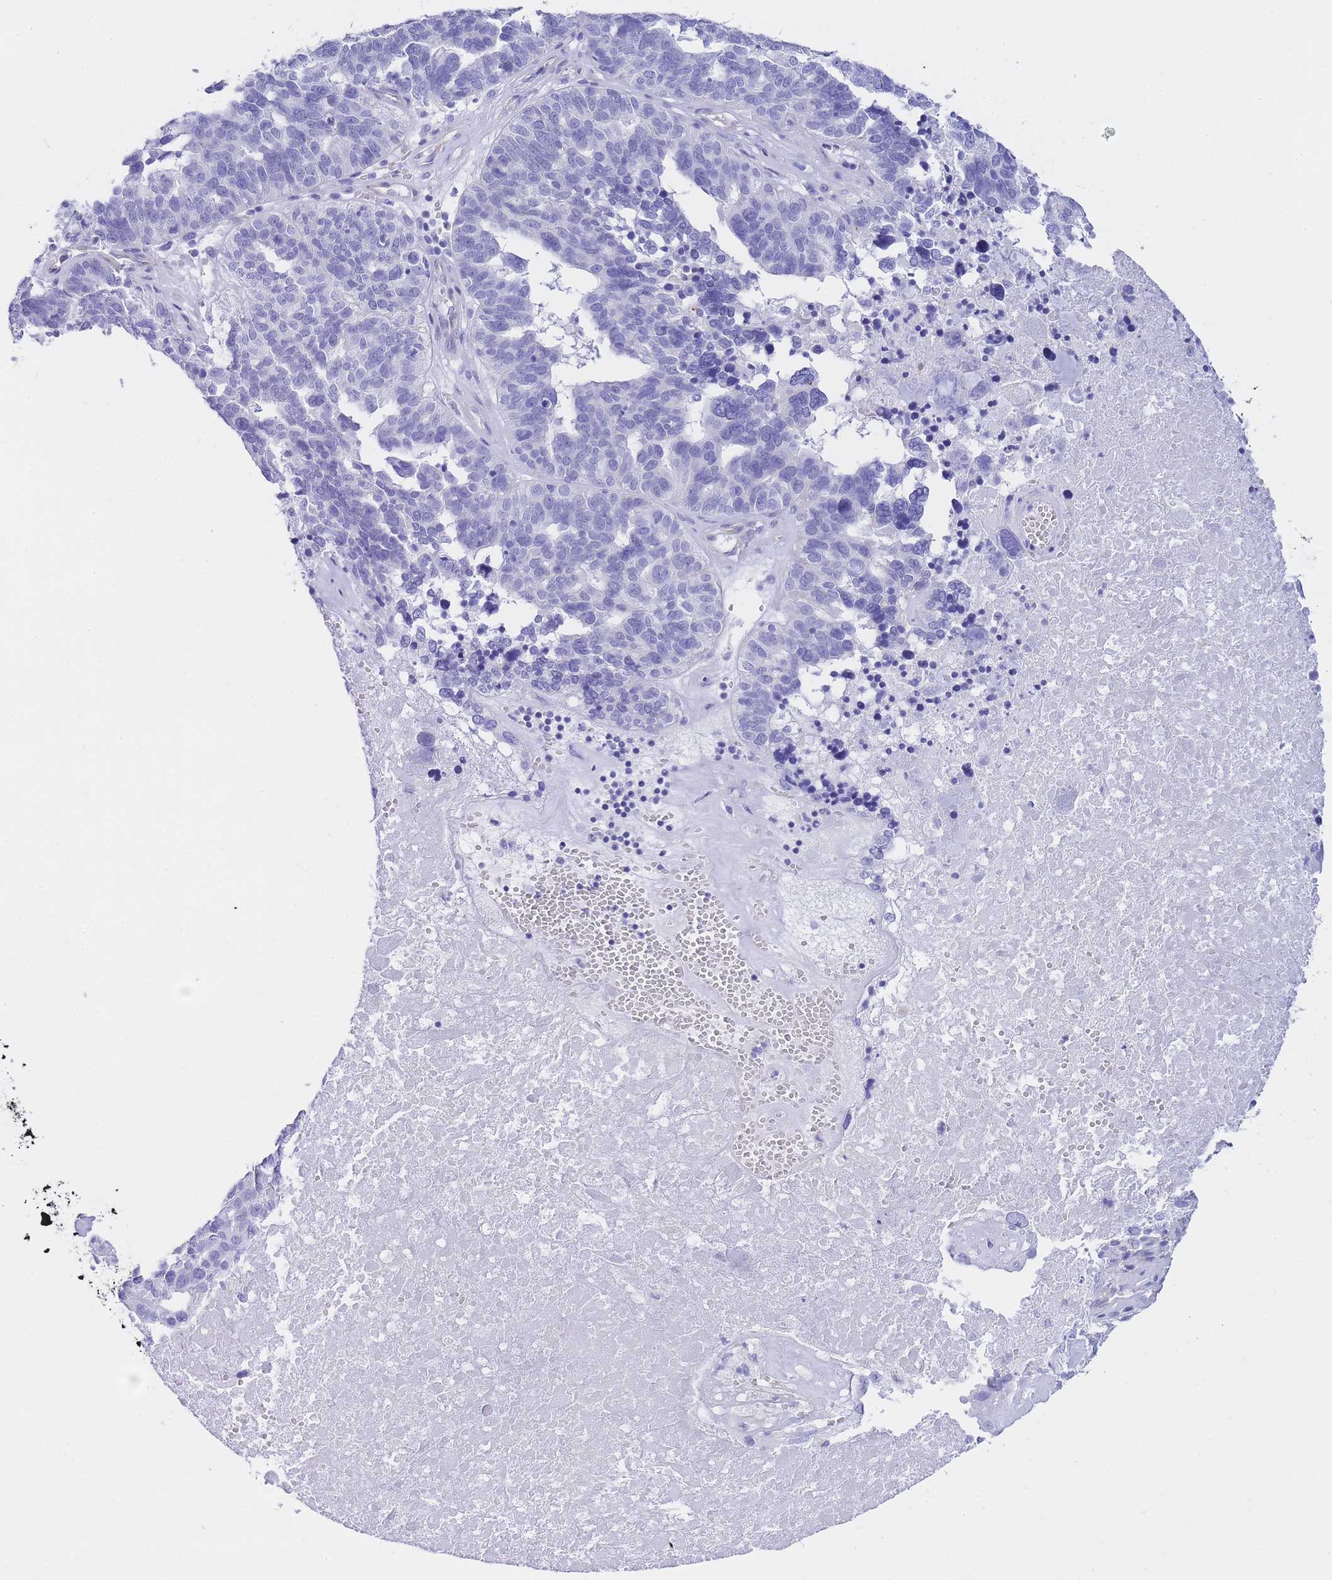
{"staining": {"intensity": "negative", "quantity": "none", "location": "none"}, "tissue": "ovarian cancer", "cell_type": "Tumor cells", "image_type": "cancer", "snomed": [{"axis": "morphology", "description": "Cystadenocarcinoma, serous, NOS"}, {"axis": "topography", "description": "Ovary"}], "caption": "High magnification brightfield microscopy of ovarian serous cystadenocarcinoma stained with DAB (brown) and counterstained with hematoxylin (blue): tumor cells show no significant expression.", "gene": "SRSF12", "patient": {"sex": "female", "age": 59}}